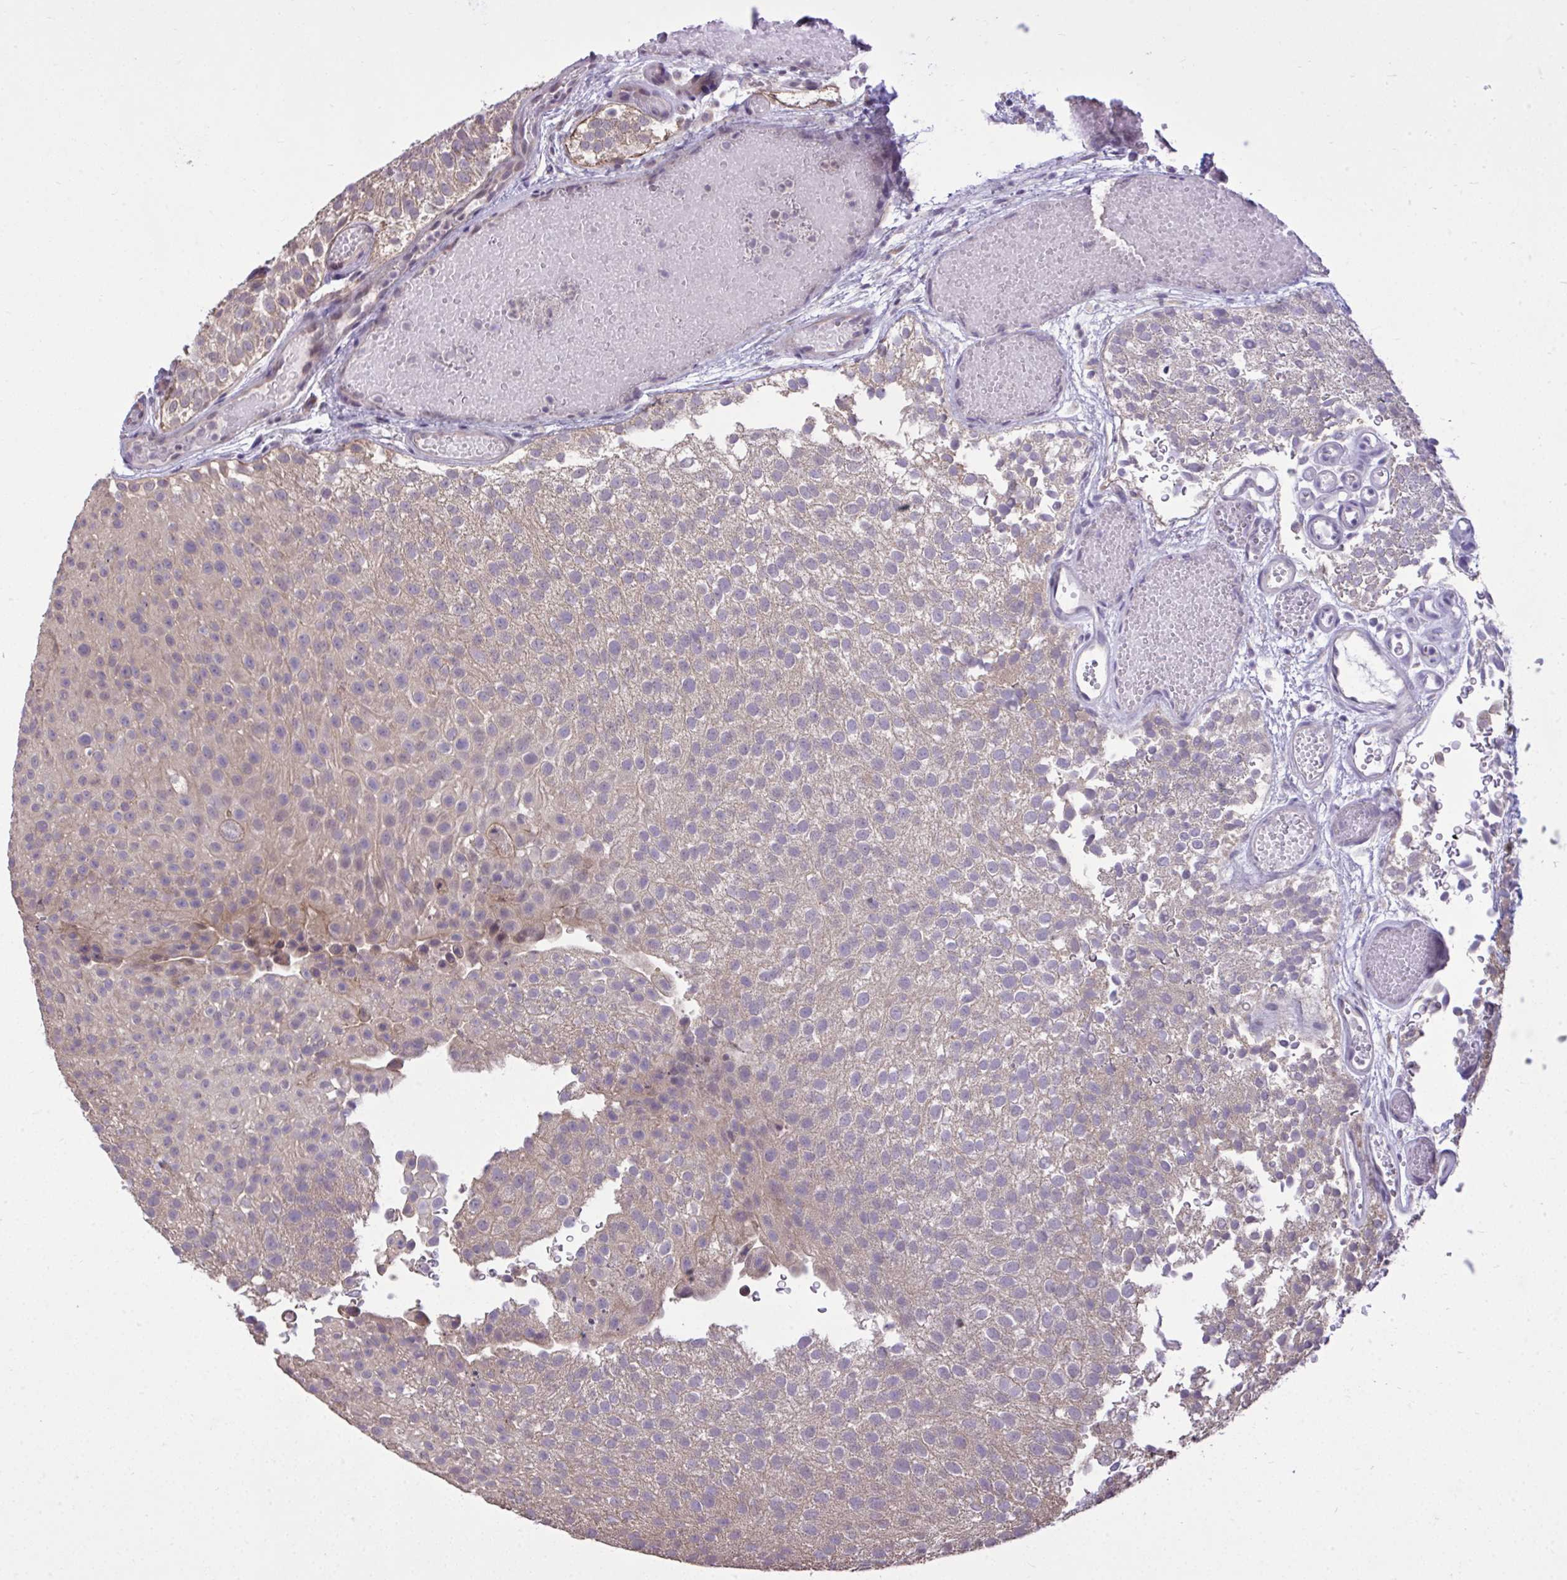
{"staining": {"intensity": "weak", "quantity": ">75%", "location": "cytoplasmic/membranous"}, "tissue": "urothelial cancer", "cell_type": "Tumor cells", "image_type": "cancer", "snomed": [{"axis": "morphology", "description": "Urothelial carcinoma, Low grade"}, {"axis": "topography", "description": "Urinary bladder"}], "caption": "Protein expression analysis of low-grade urothelial carcinoma demonstrates weak cytoplasmic/membranous staining in approximately >75% of tumor cells. The protein is shown in brown color, while the nuclei are stained blue.", "gene": "CYP20A1", "patient": {"sex": "male", "age": 78}}